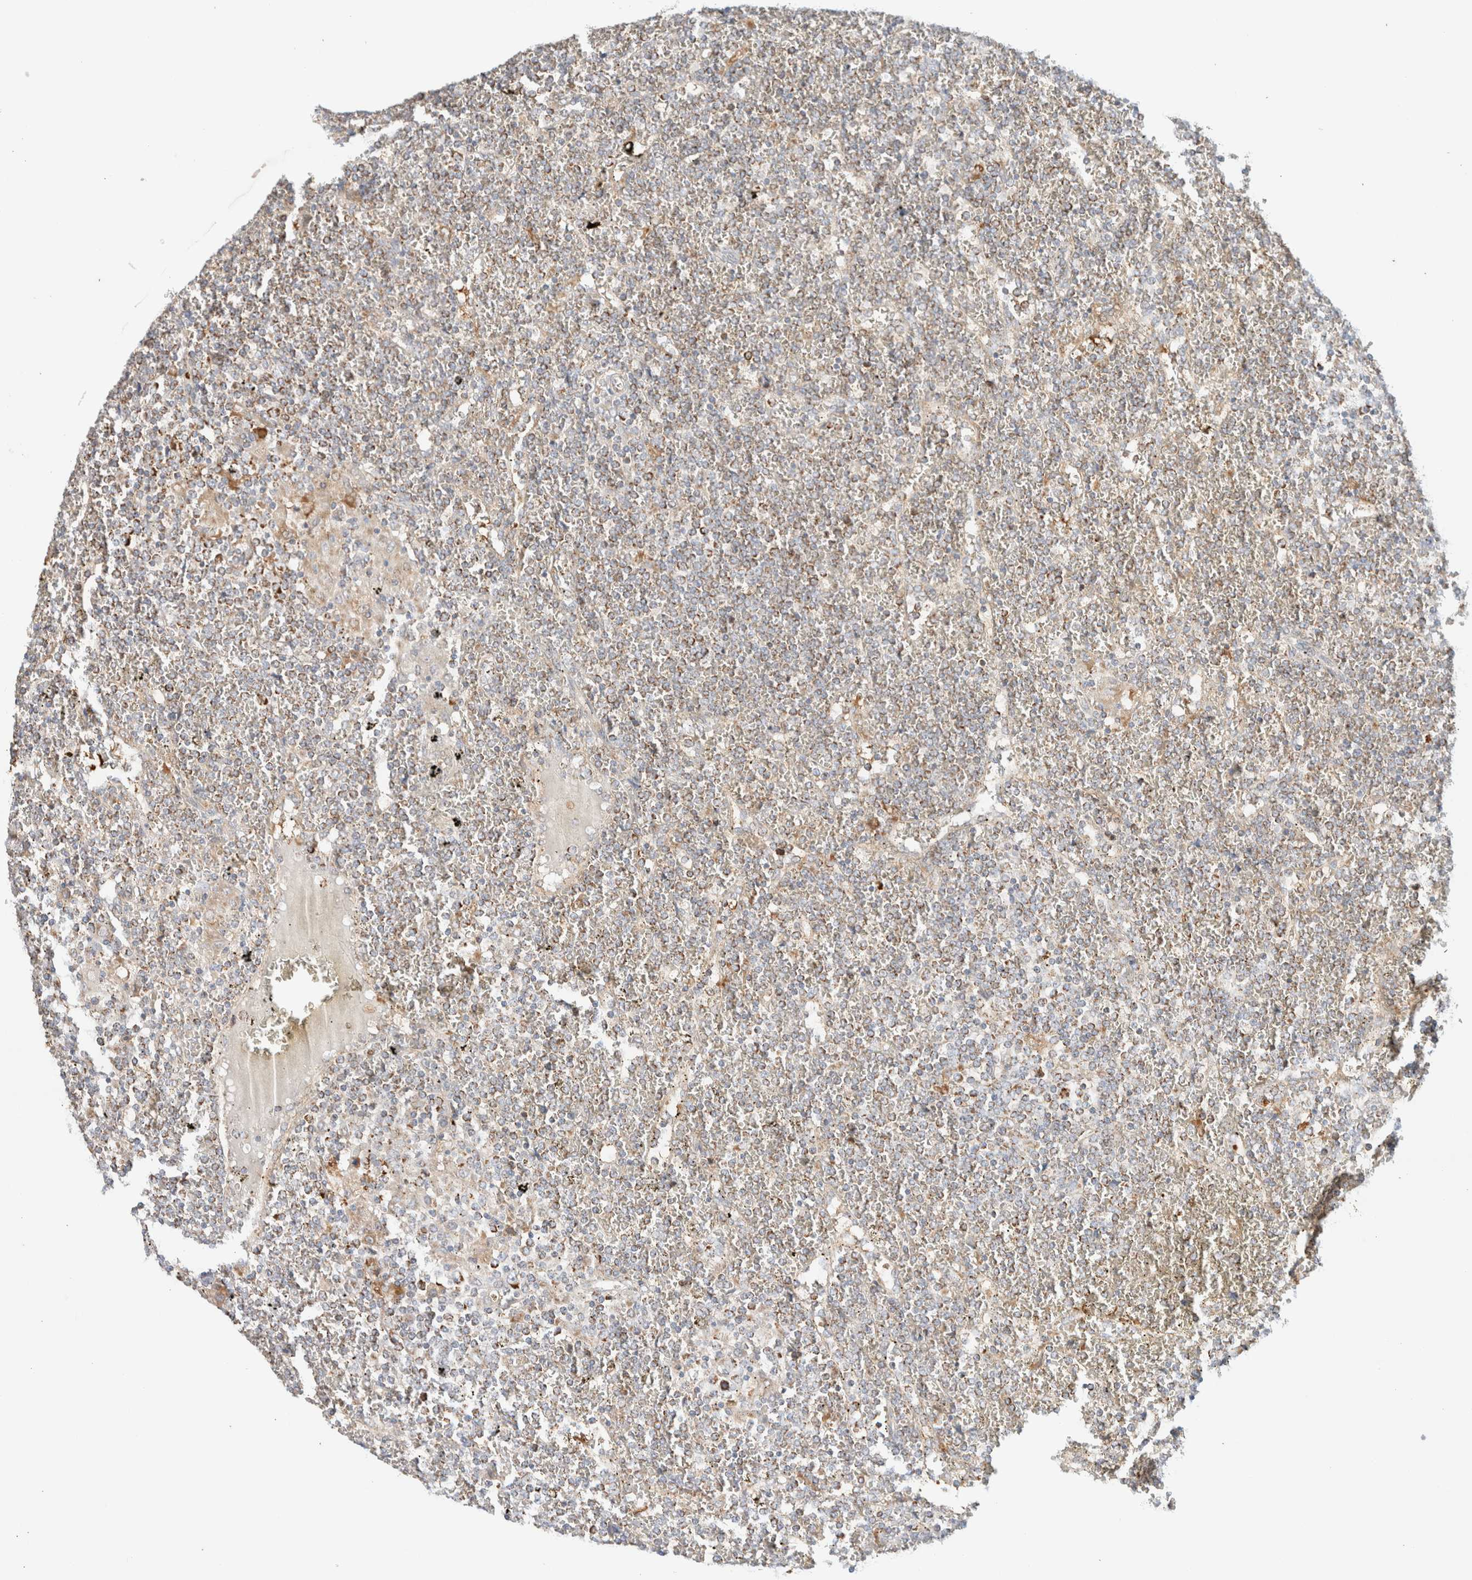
{"staining": {"intensity": "moderate", "quantity": ">75%", "location": "cytoplasmic/membranous"}, "tissue": "lymphoma", "cell_type": "Tumor cells", "image_type": "cancer", "snomed": [{"axis": "morphology", "description": "Malignant lymphoma, non-Hodgkin's type, Low grade"}, {"axis": "topography", "description": "Spleen"}], "caption": "IHC of human malignant lymphoma, non-Hodgkin's type (low-grade) displays medium levels of moderate cytoplasmic/membranous expression in approximately >75% of tumor cells. Using DAB (3,3'-diaminobenzidine) (brown) and hematoxylin (blue) stains, captured at high magnification using brightfield microscopy.", "gene": "MRM3", "patient": {"sex": "female", "age": 19}}